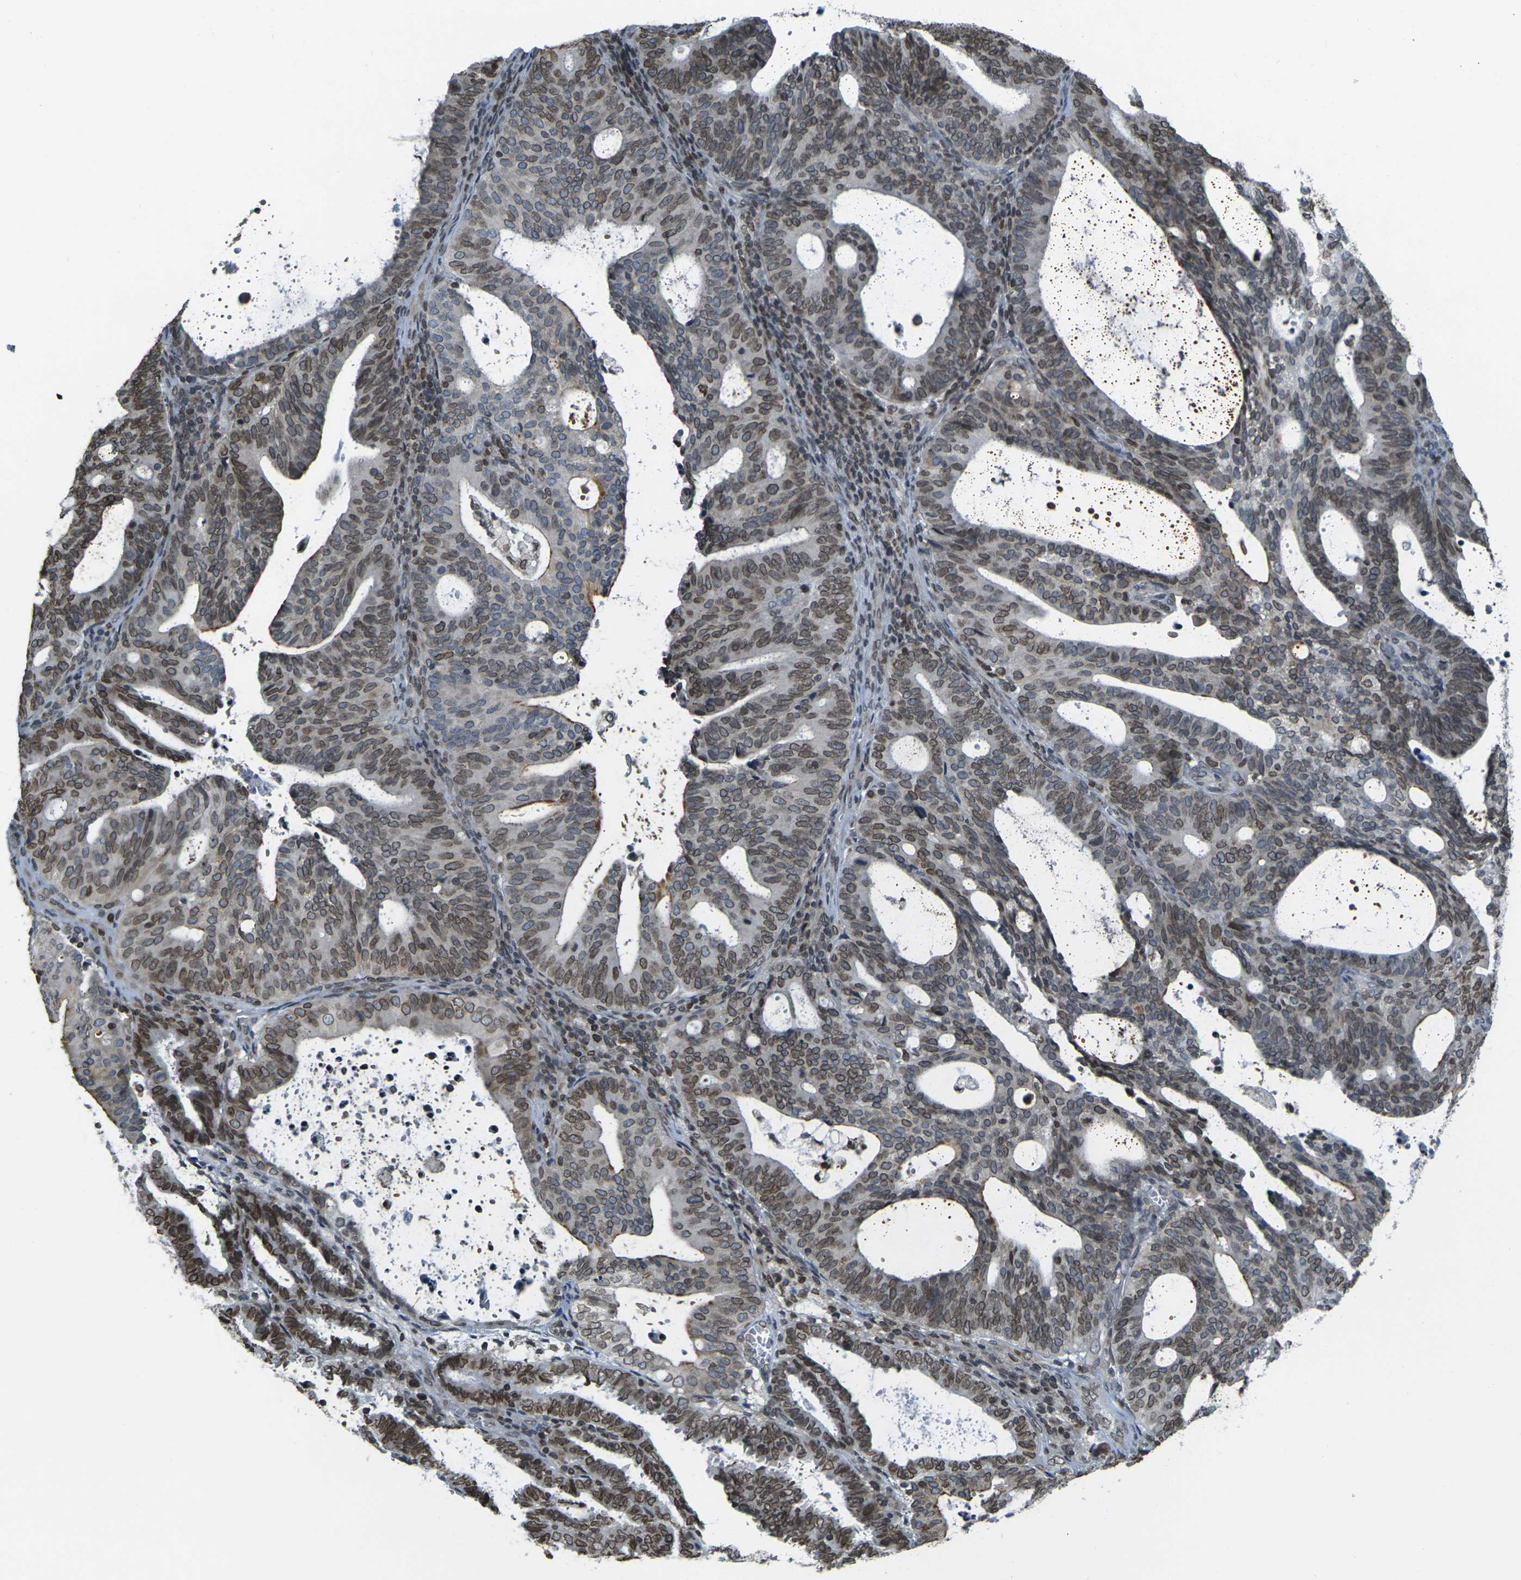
{"staining": {"intensity": "moderate", "quantity": ">75%", "location": "cytoplasmic/membranous,nuclear"}, "tissue": "endometrial cancer", "cell_type": "Tumor cells", "image_type": "cancer", "snomed": [{"axis": "morphology", "description": "Adenocarcinoma, NOS"}, {"axis": "topography", "description": "Uterus"}], "caption": "This is an image of IHC staining of adenocarcinoma (endometrial), which shows moderate staining in the cytoplasmic/membranous and nuclear of tumor cells.", "gene": "BRDT", "patient": {"sex": "female", "age": 83}}